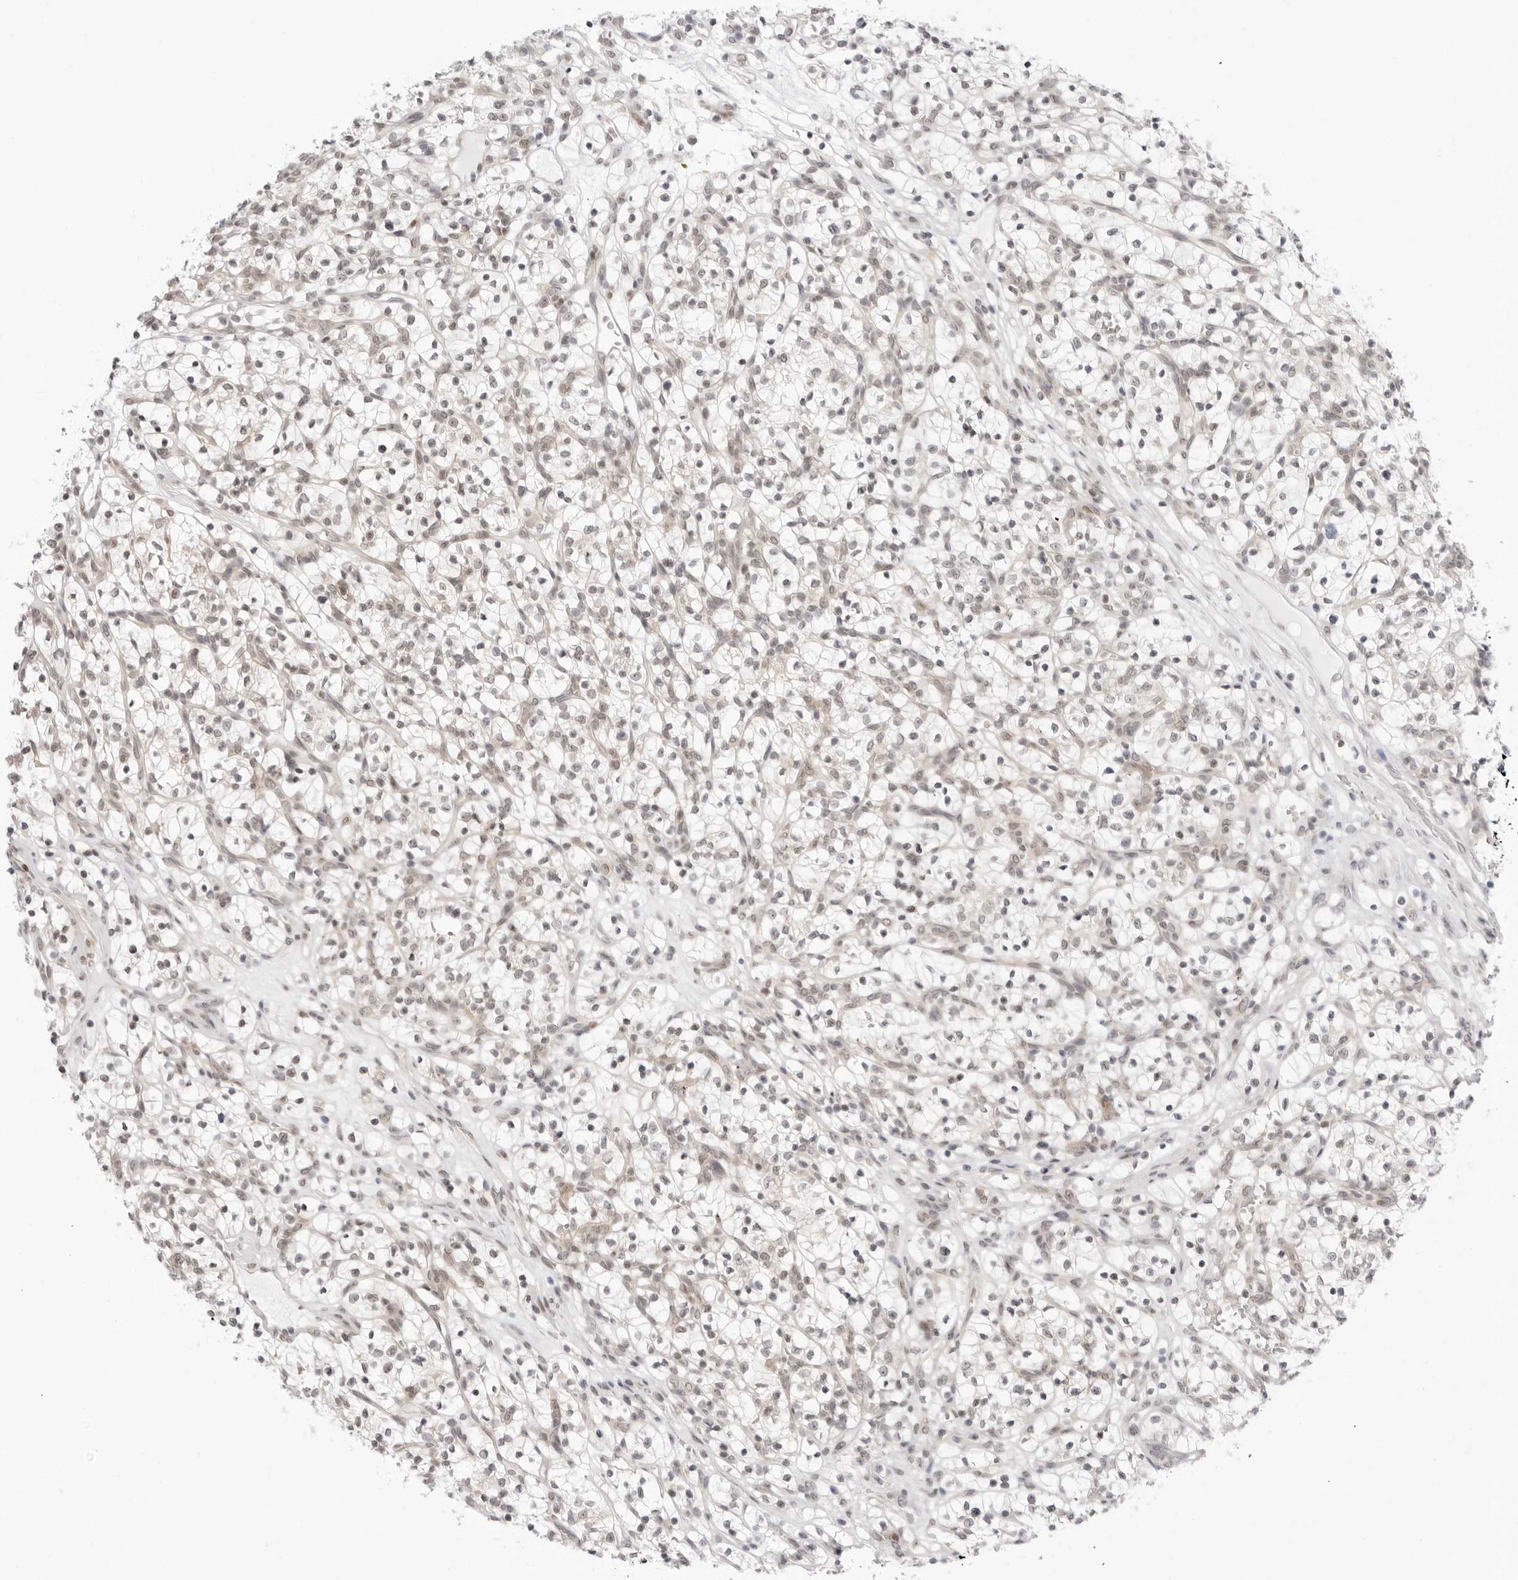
{"staining": {"intensity": "weak", "quantity": "<25%", "location": "nuclear"}, "tissue": "renal cancer", "cell_type": "Tumor cells", "image_type": "cancer", "snomed": [{"axis": "morphology", "description": "Adenocarcinoma, NOS"}, {"axis": "topography", "description": "Kidney"}], "caption": "Protein analysis of renal adenocarcinoma shows no significant positivity in tumor cells.", "gene": "PPP2R5C", "patient": {"sex": "female", "age": 57}}